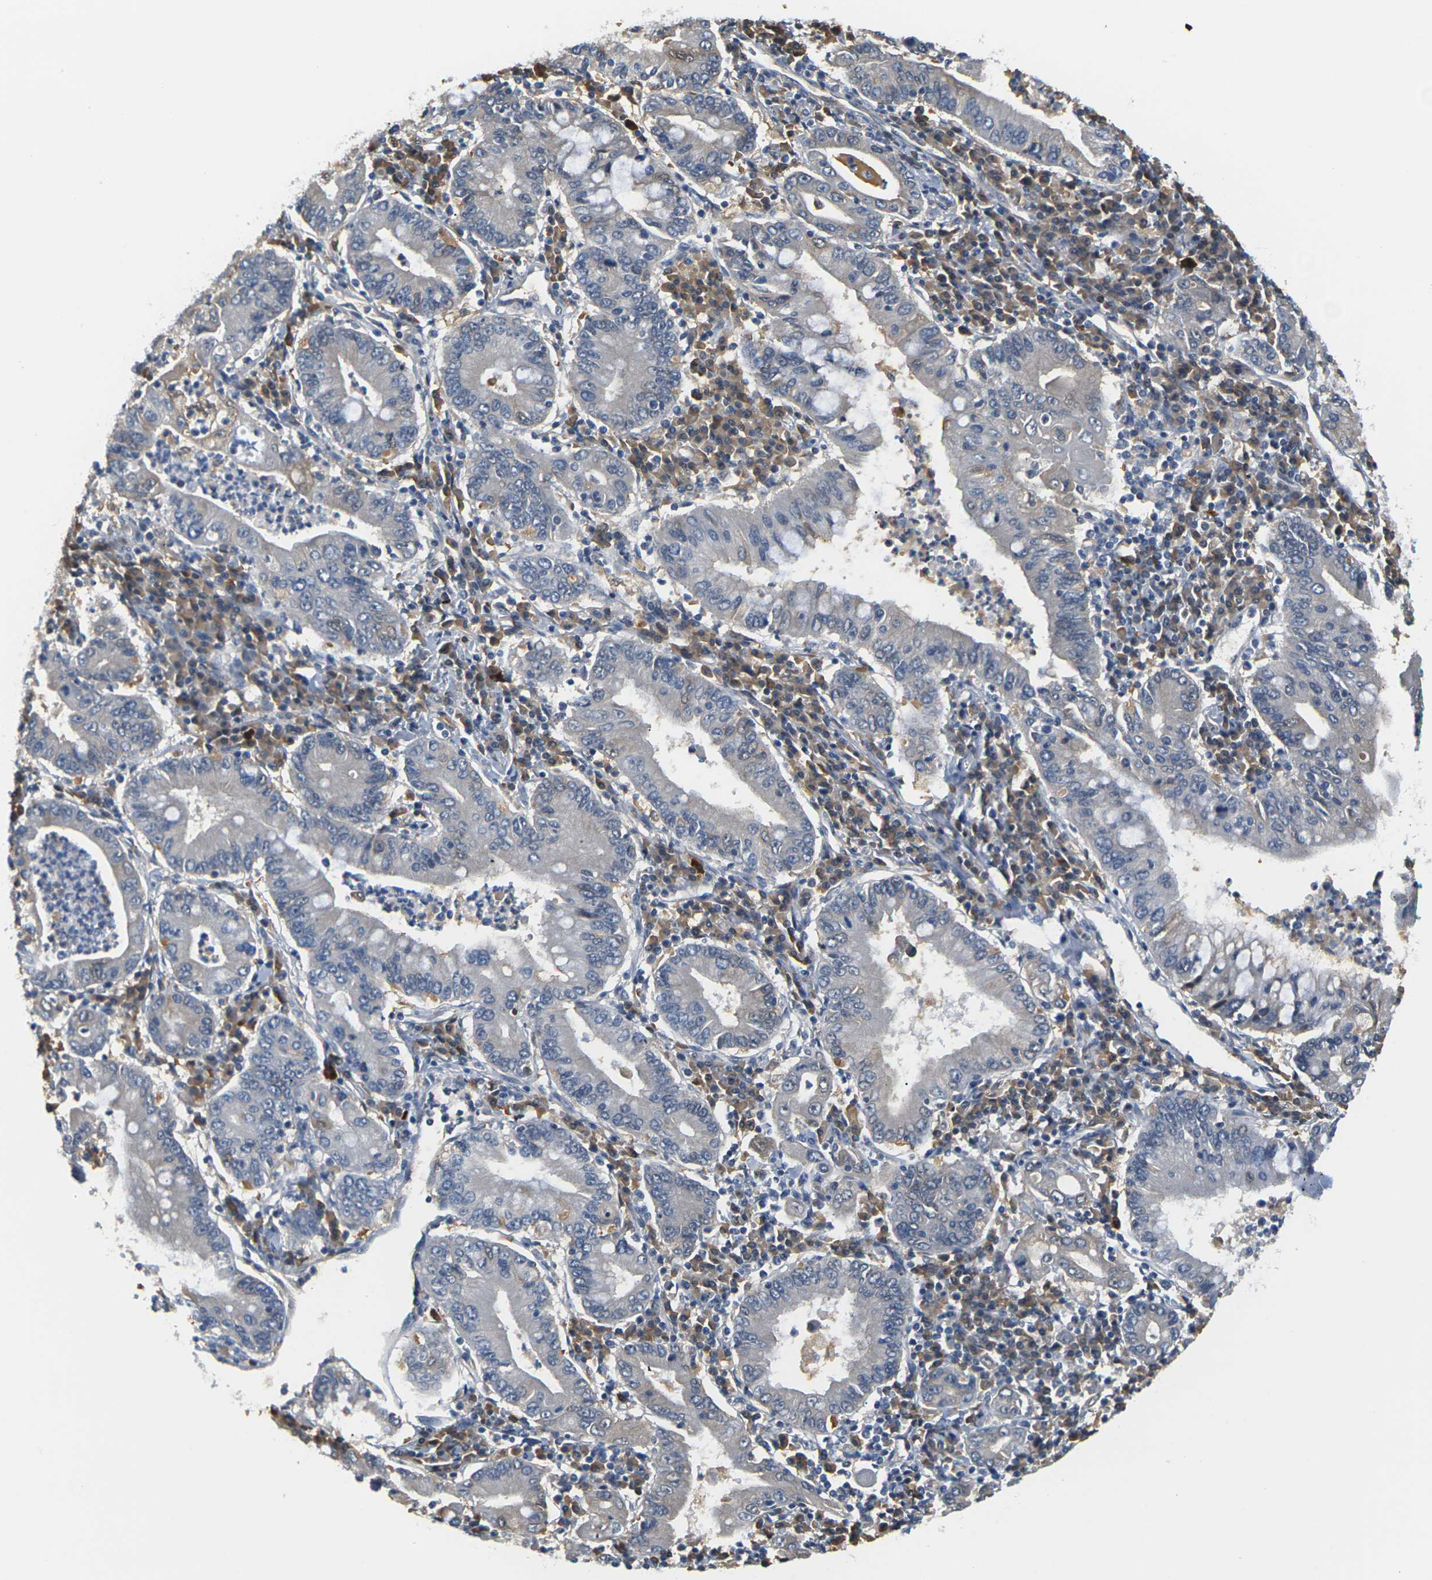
{"staining": {"intensity": "weak", "quantity": "<25%", "location": "cytoplasmic/membranous"}, "tissue": "stomach cancer", "cell_type": "Tumor cells", "image_type": "cancer", "snomed": [{"axis": "morphology", "description": "Normal tissue, NOS"}, {"axis": "morphology", "description": "Adenocarcinoma, NOS"}, {"axis": "topography", "description": "Esophagus"}, {"axis": "topography", "description": "Stomach, upper"}, {"axis": "topography", "description": "Peripheral nerve tissue"}], "caption": "A high-resolution photomicrograph shows immunohistochemistry (IHC) staining of adenocarcinoma (stomach), which demonstrates no significant staining in tumor cells.", "gene": "PKP2", "patient": {"sex": "male", "age": 62}}